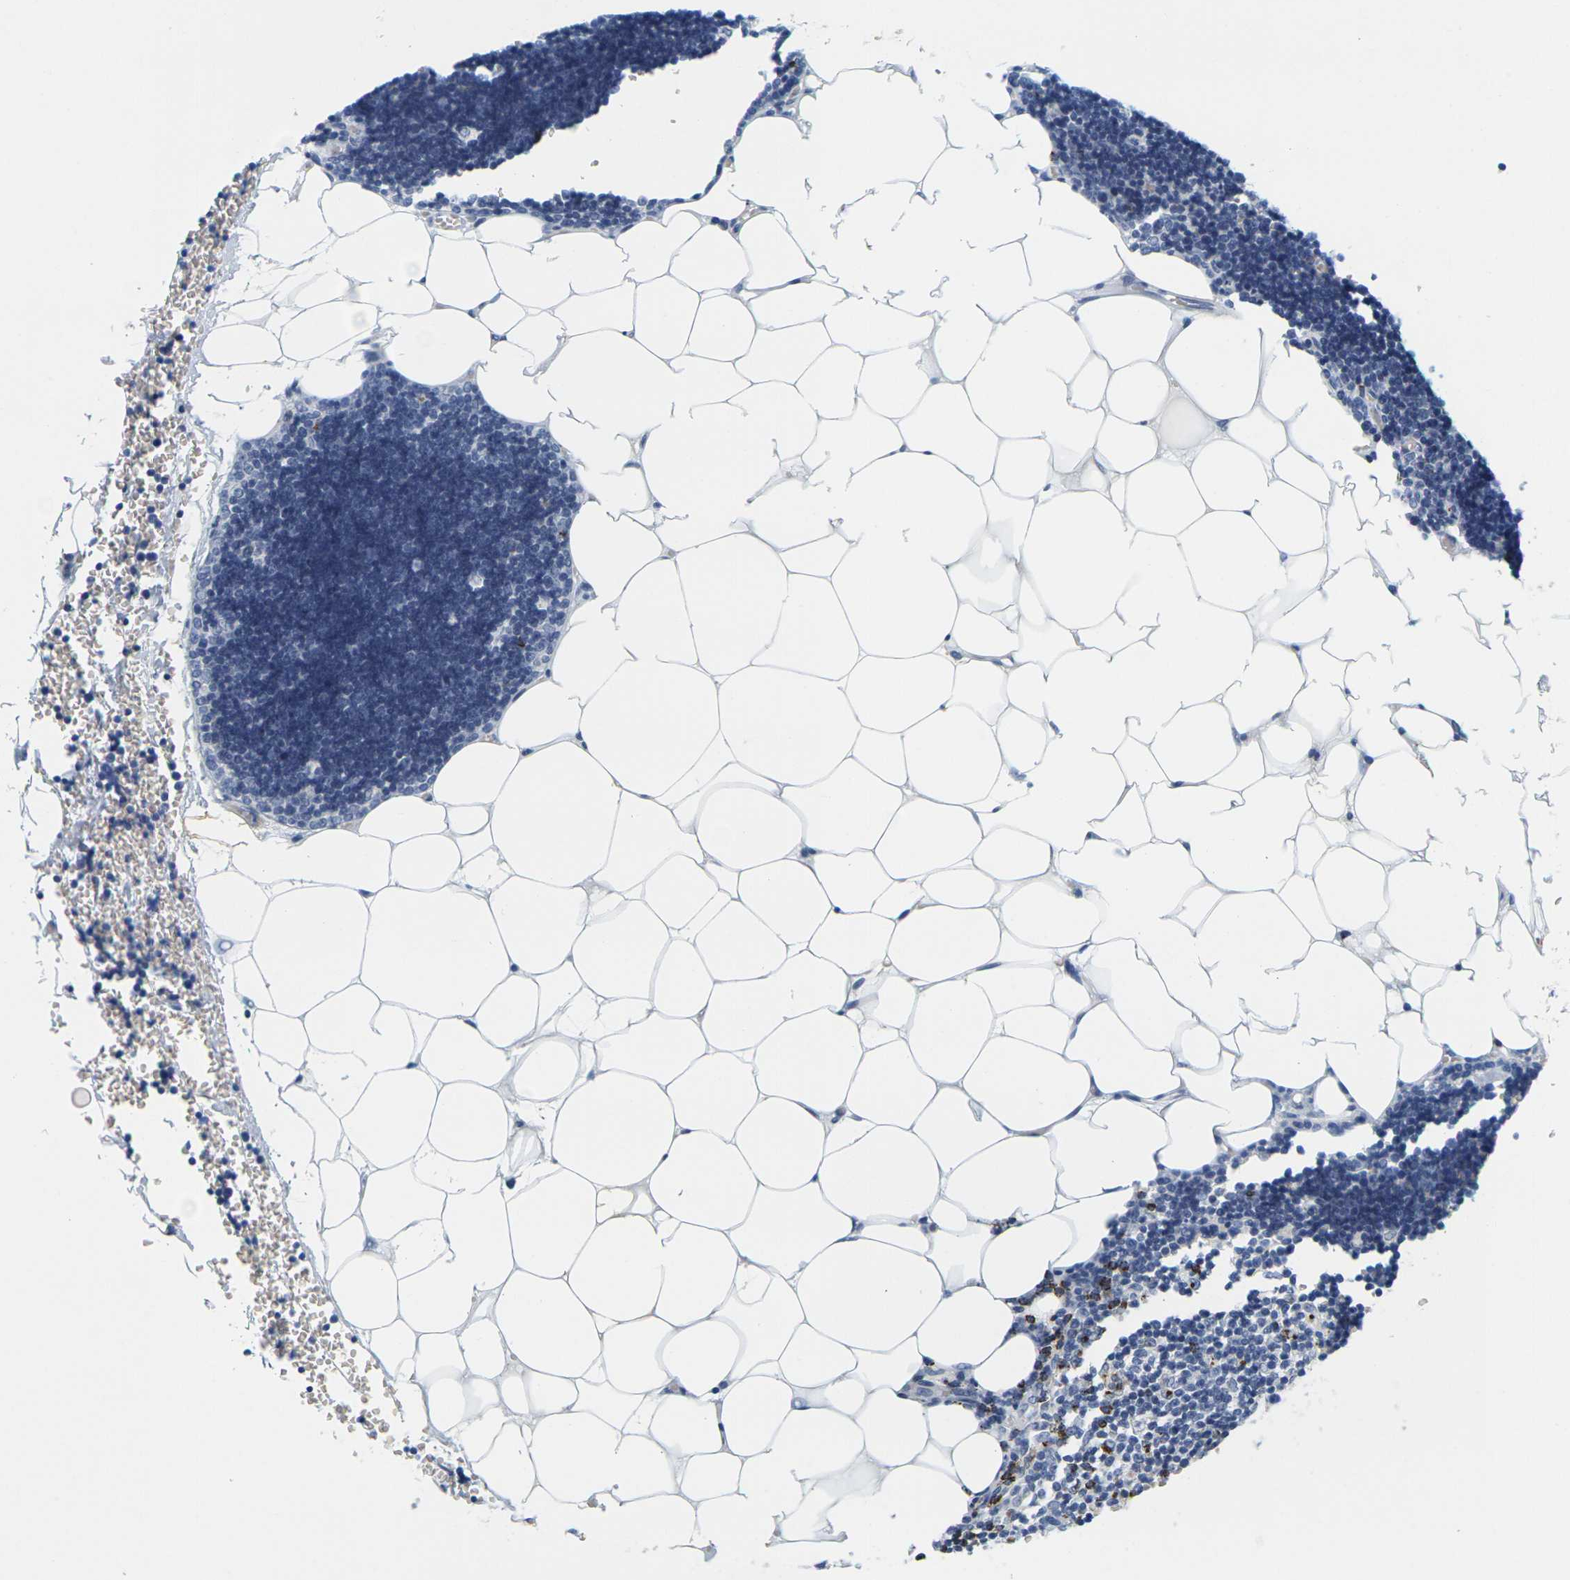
{"staining": {"intensity": "strong", "quantity": "25%-75%", "location": "cytoplasmic/membranous"}, "tissue": "lymph node", "cell_type": "Germinal center cells", "image_type": "normal", "snomed": [{"axis": "morphology", "description": "Normal tissue, NOS"}, {"axis": "topography", "description": "Lymph node"}], "caption": "Immunohistochemistry histopathology image of normal human lymph node stained for a protein (brown), which exhibits high levels of strong cytoplasmic/membranous staining in about 25%-75% of germinal center cells.", "gene": "HLA", "patient": {"sex": "male", "age": 33}}